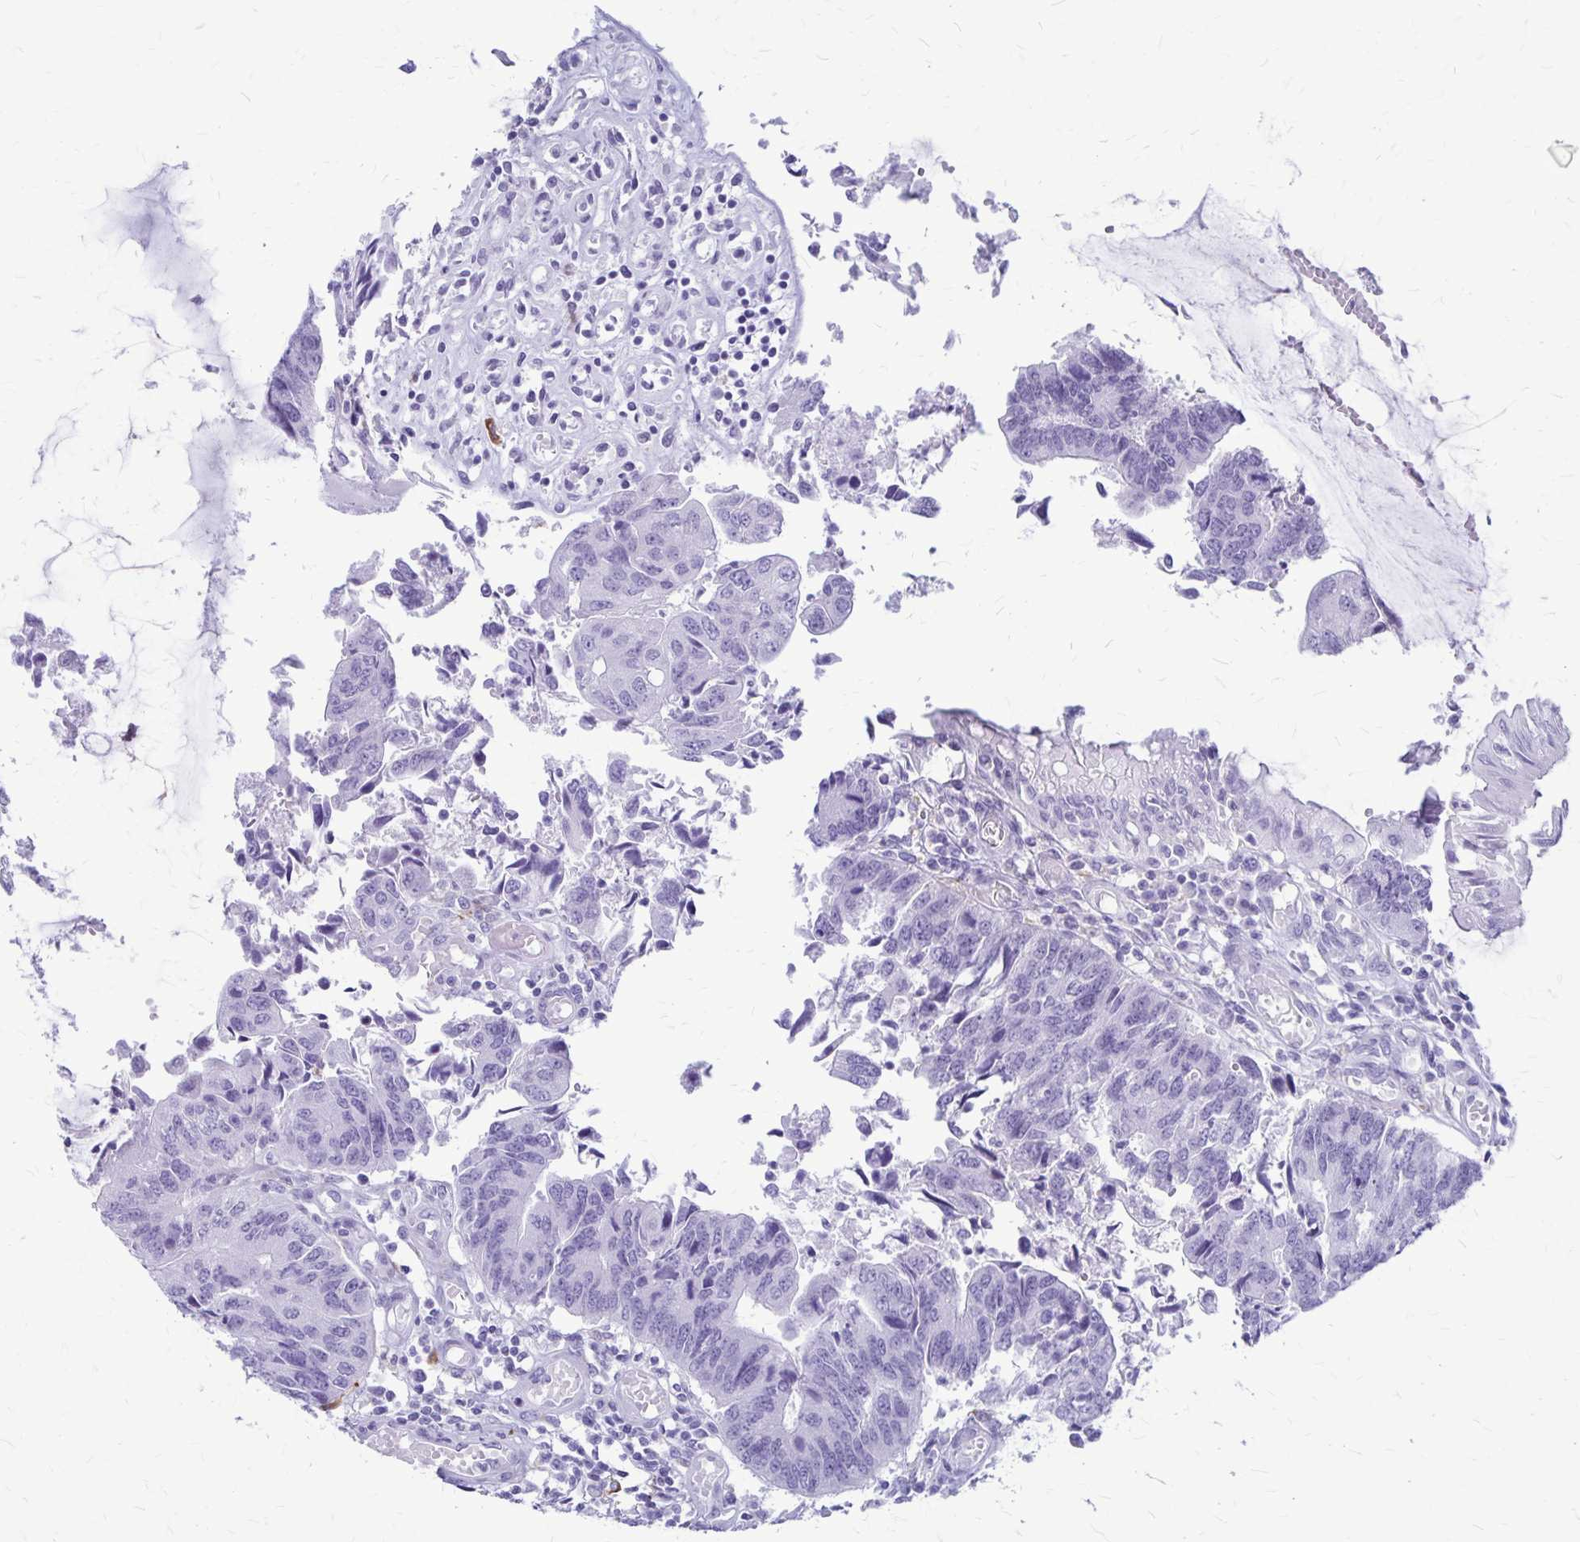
{"staining": {"intensity": "negative", "quantity": "none", "location": "none"}, "tissue": "colorectal cancer", "cell_type": "Tumor cells", "image_type": "cancer", "snomed": [{"axis": "morphology", "description": "Adenocarcinoma, NOS"}, {"axis": "topography", "description": "Colon"}], "caption": "Immunohistochemical staining of human colorectal adenocarcinoma displays no significant expression in tumor cells.", "gene": "RTN1", "patient": {"sex": "female", "age": 67}}